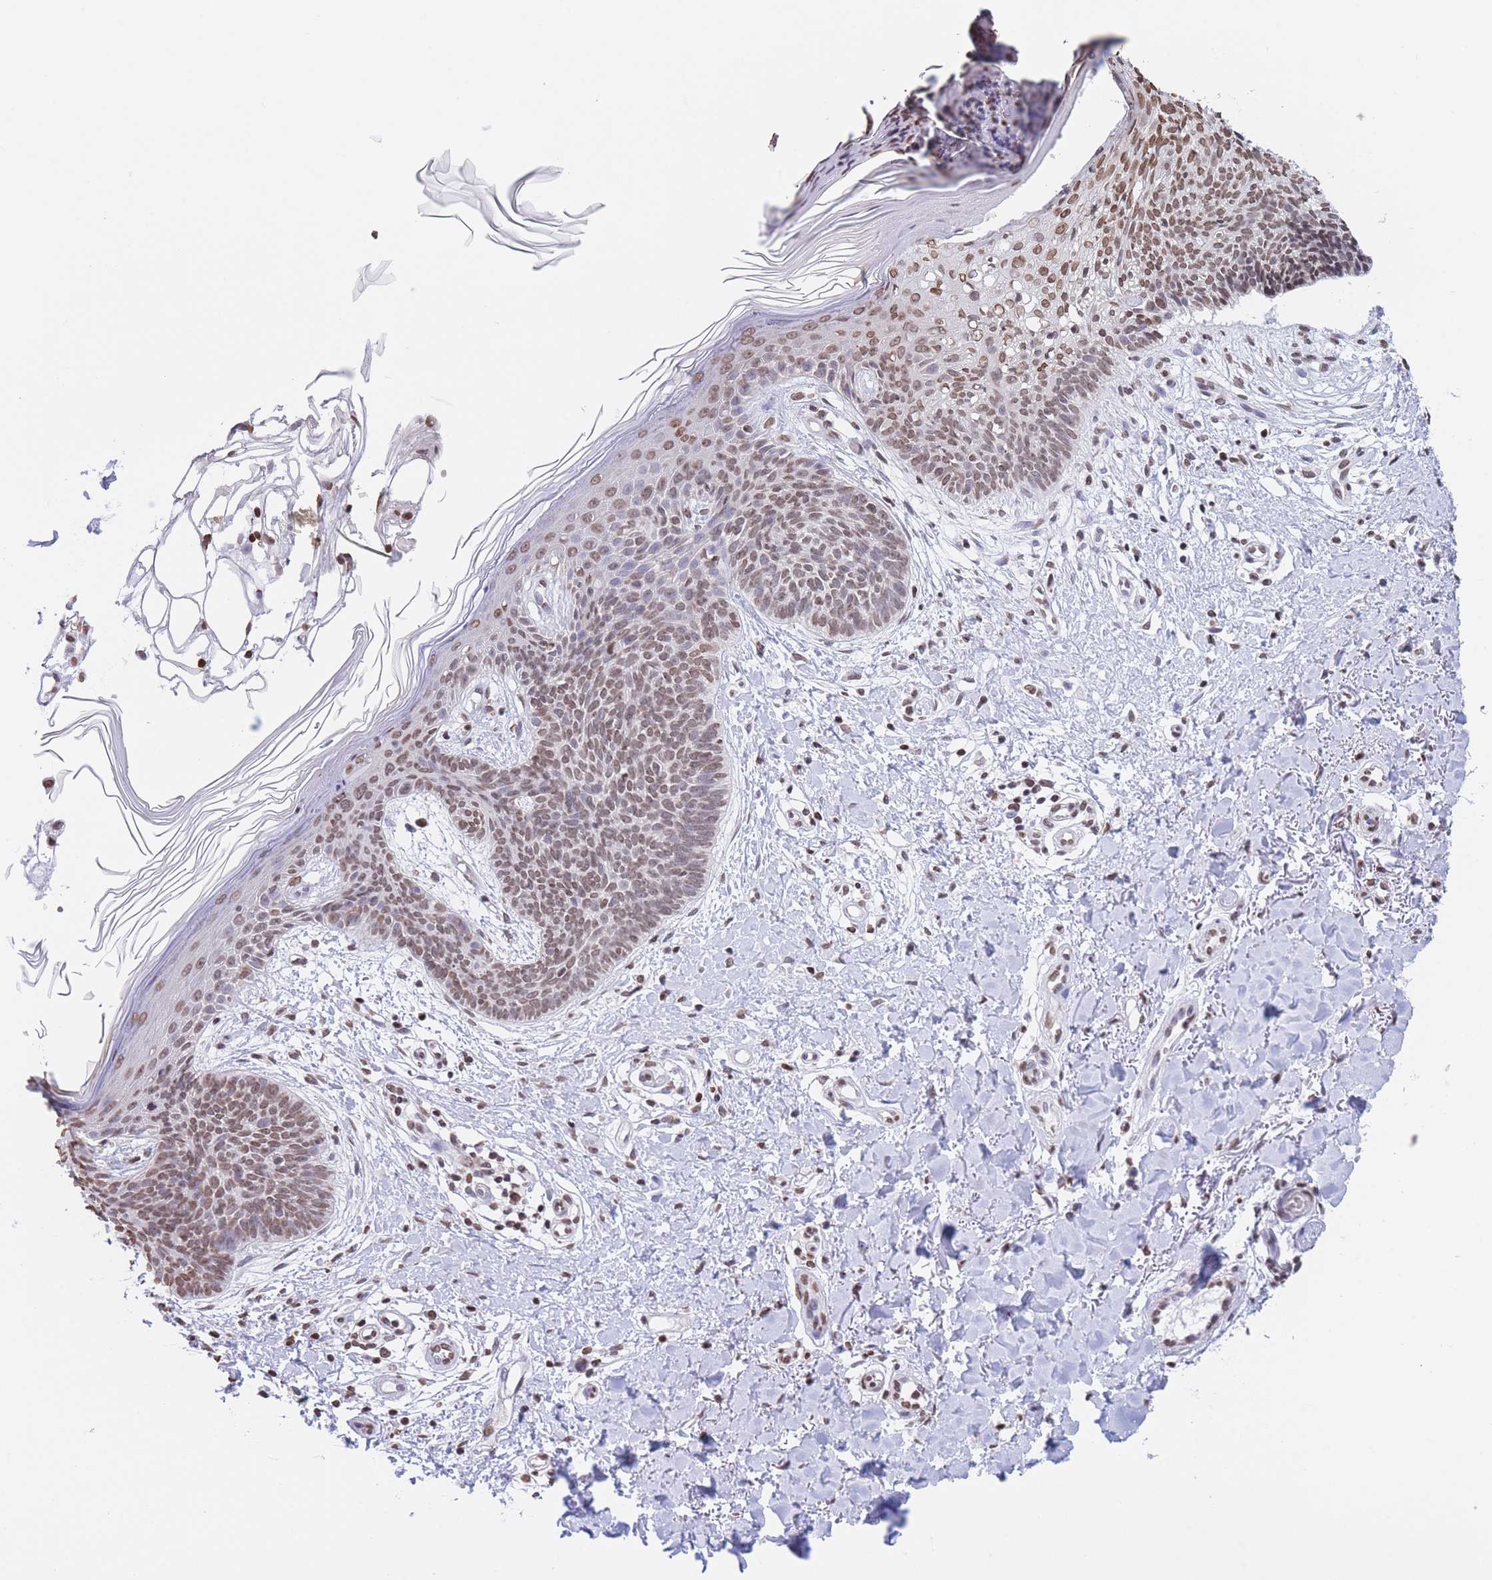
{"staining": {"intensity": "moderate", "quantity": ">75%", "location": "nuclear"}, "tissue": "skin cancer", "cell_type": "Tumor cells", "image_type": "cancer", "snomed": [{"axis": "morphology", "description": "Basal cell carcinoma"}, {"axis": "topography", "description": "Skin"}], "caption": "Tumor cells reveal moderate nuclear positivity in approximately >75% of cells in skin basal cell carcinoma.", "gene": "H2BC11", "patient": {"sex": "male", "age": 78}}